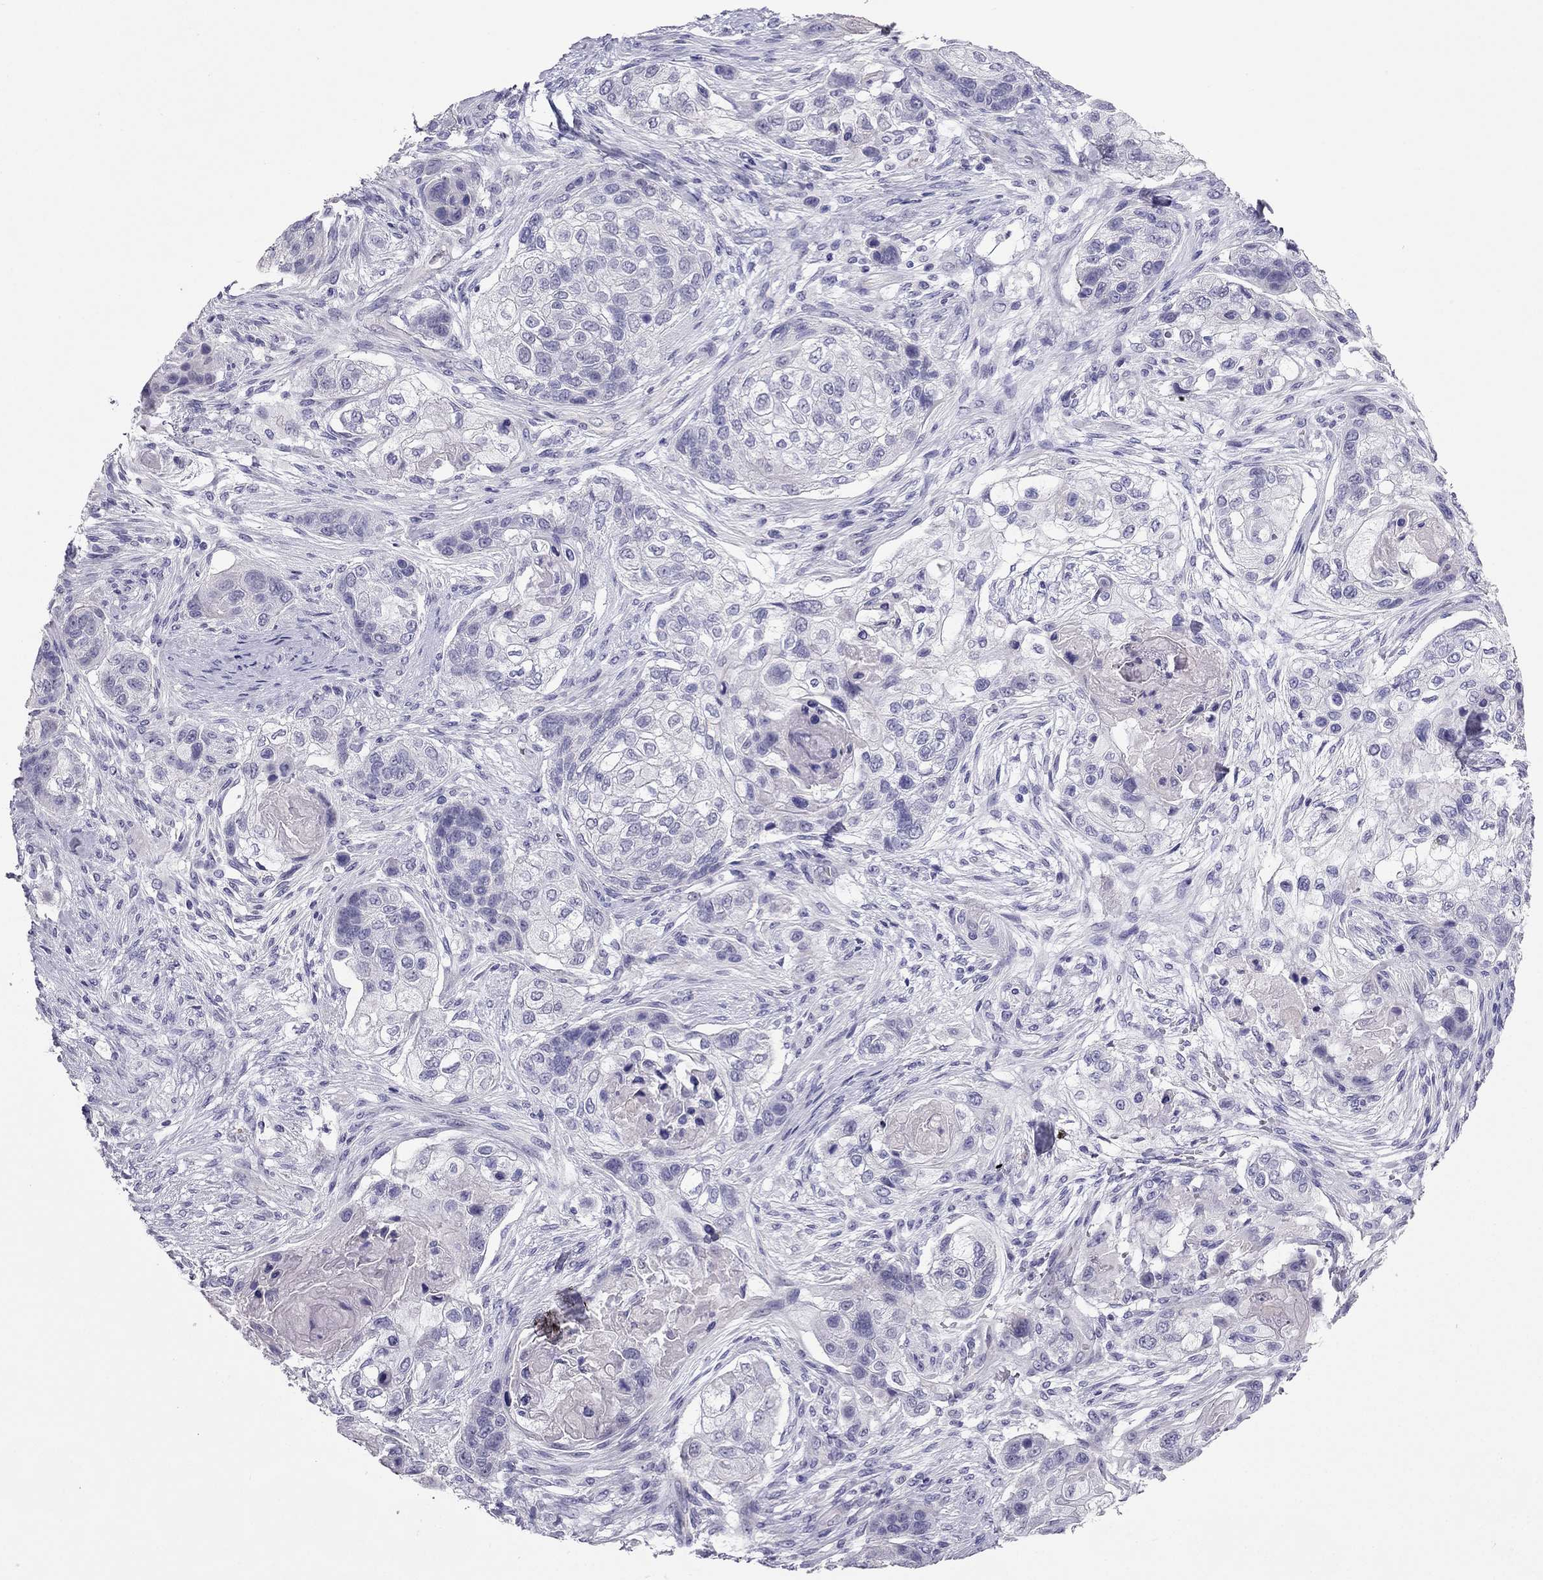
{"staining": {"intensity": "negative", "quantity": "none", "location": "none"}, "tissue": "lung cancer", "cell_type": "Tumor cells", "image_type": "cancer", "snomed": [{"axis": "morphology", "description": "Squamous cell carcinoma, NOS"}, {"axis": "topography", "description": "Lung"}], "caption": "The micrograph shows no significant staining in tumor cells of squamous cell carcinoma (lung).", "gene": "PDE6A", "patient": {"sex": "male", "age": 69}}